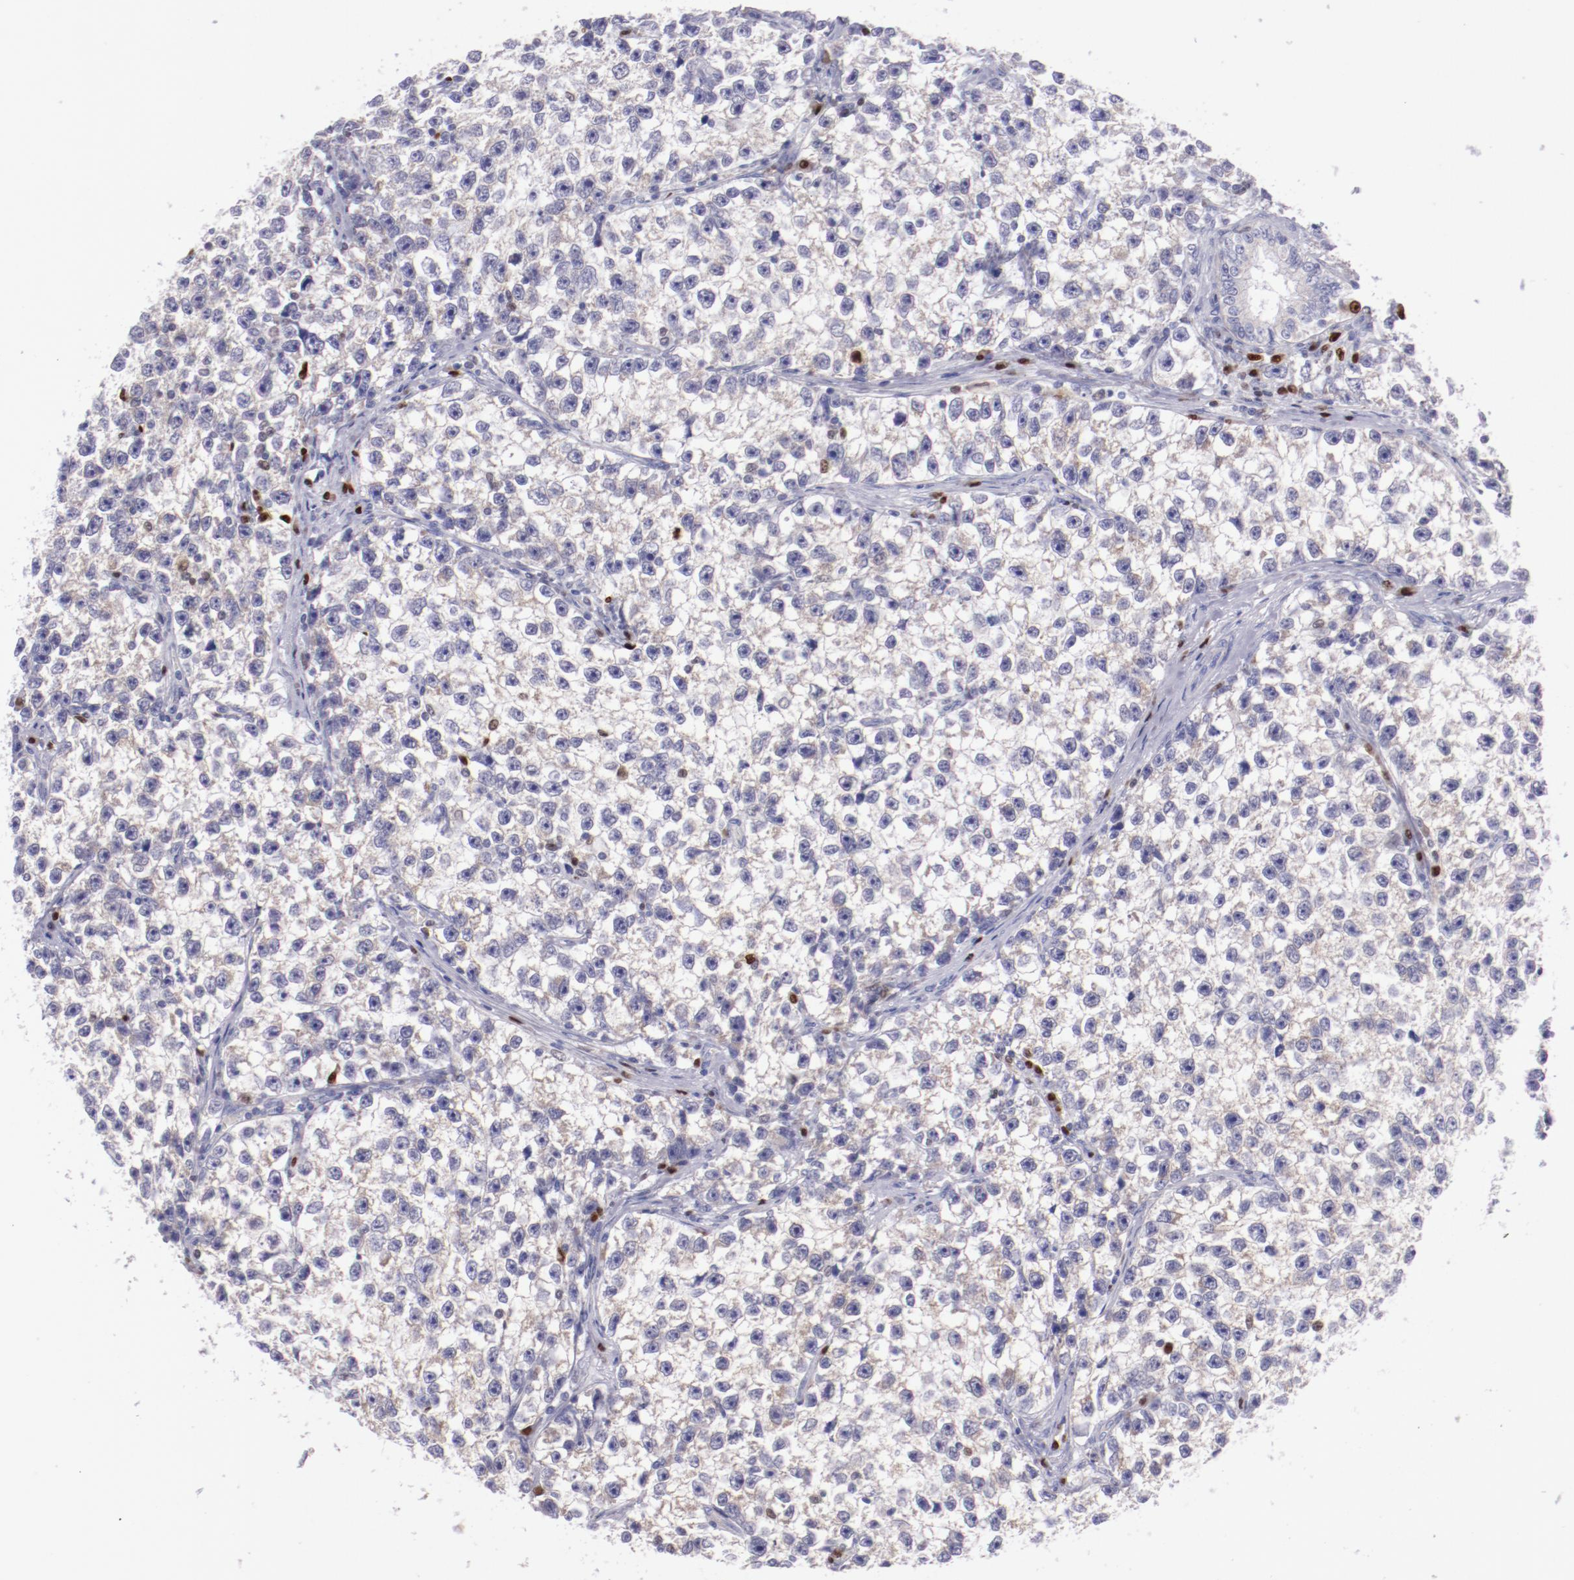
{"staining": {"intensity": "weak", "quantity": "<25%", "location": "cytoplasmic/membranous"}, "tissue": "testis cancer", "cell_type": "Tumor cells", "image_type": "cancer", "snomed": [{"axis": "morphology", "description": "Seminoma, NOS"}, {"axis": "morphology", "description": "Carcinoma, Embryonal, NOS"}, {"axis": "topography", "description": "Testis"}], "caption": "A photomicrograph of human testis cancer (embryonal carcinoma) is negative for staining in tumor cells. (Immunohistochemistry, brightfield microscopy, high magnification).", "gene": "IRF8", "patient": {"sex": "male", "age": 30}}